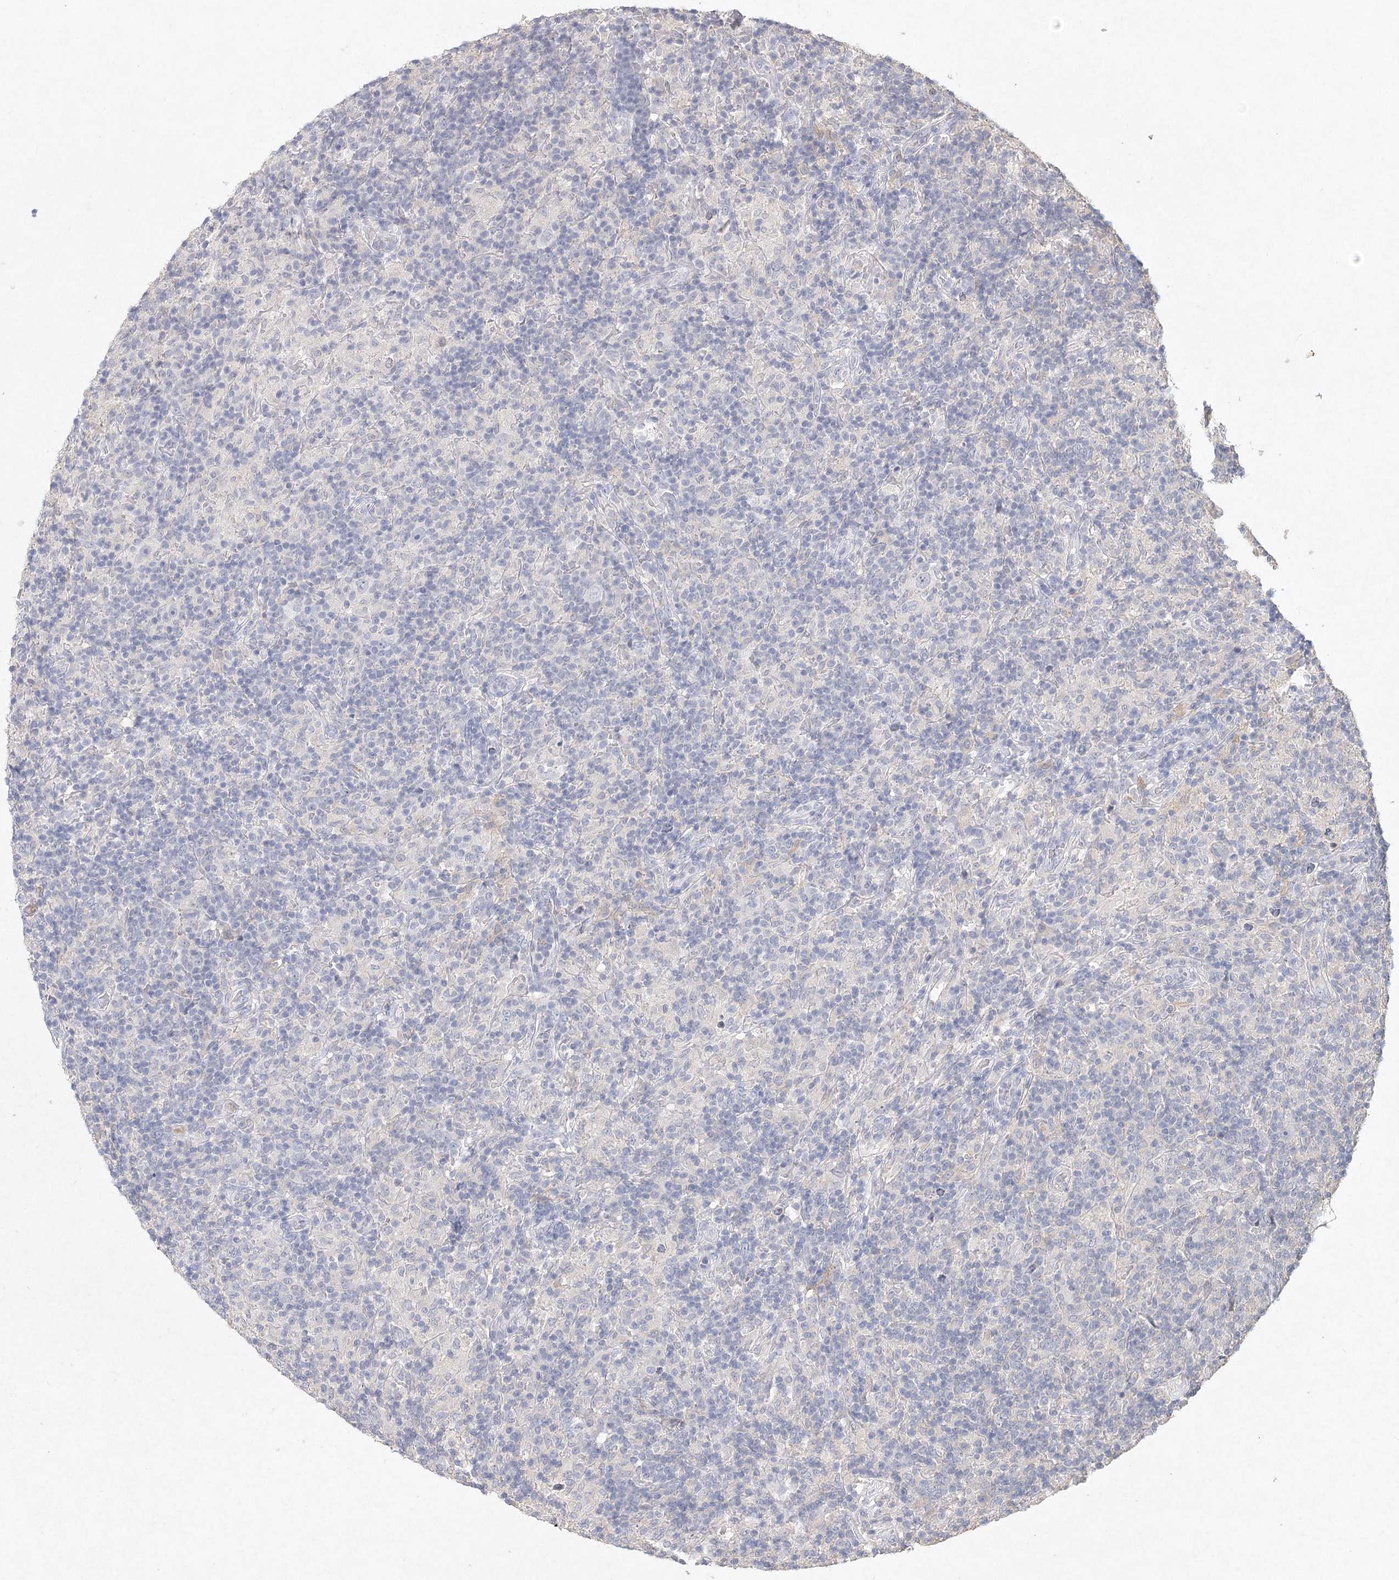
{"staining": {"intensity": "negative", "quantity": "none", "location": "none"}, "tissue": "lymphoma", "cell_type": "Tumor cells", "image_type": "cancer", "snomed": [{"axis": "morphology", "description": "Hodgkin's disease, NOS"}, {"axis": "topography", "description": "Lymph node"}], "caption": "Immunohistochemical staining of Hodgkin's disease shows no significant positivity in tumor cells.", "gene": "ARSI", "patient": {"sex": "male", "age": 70}}